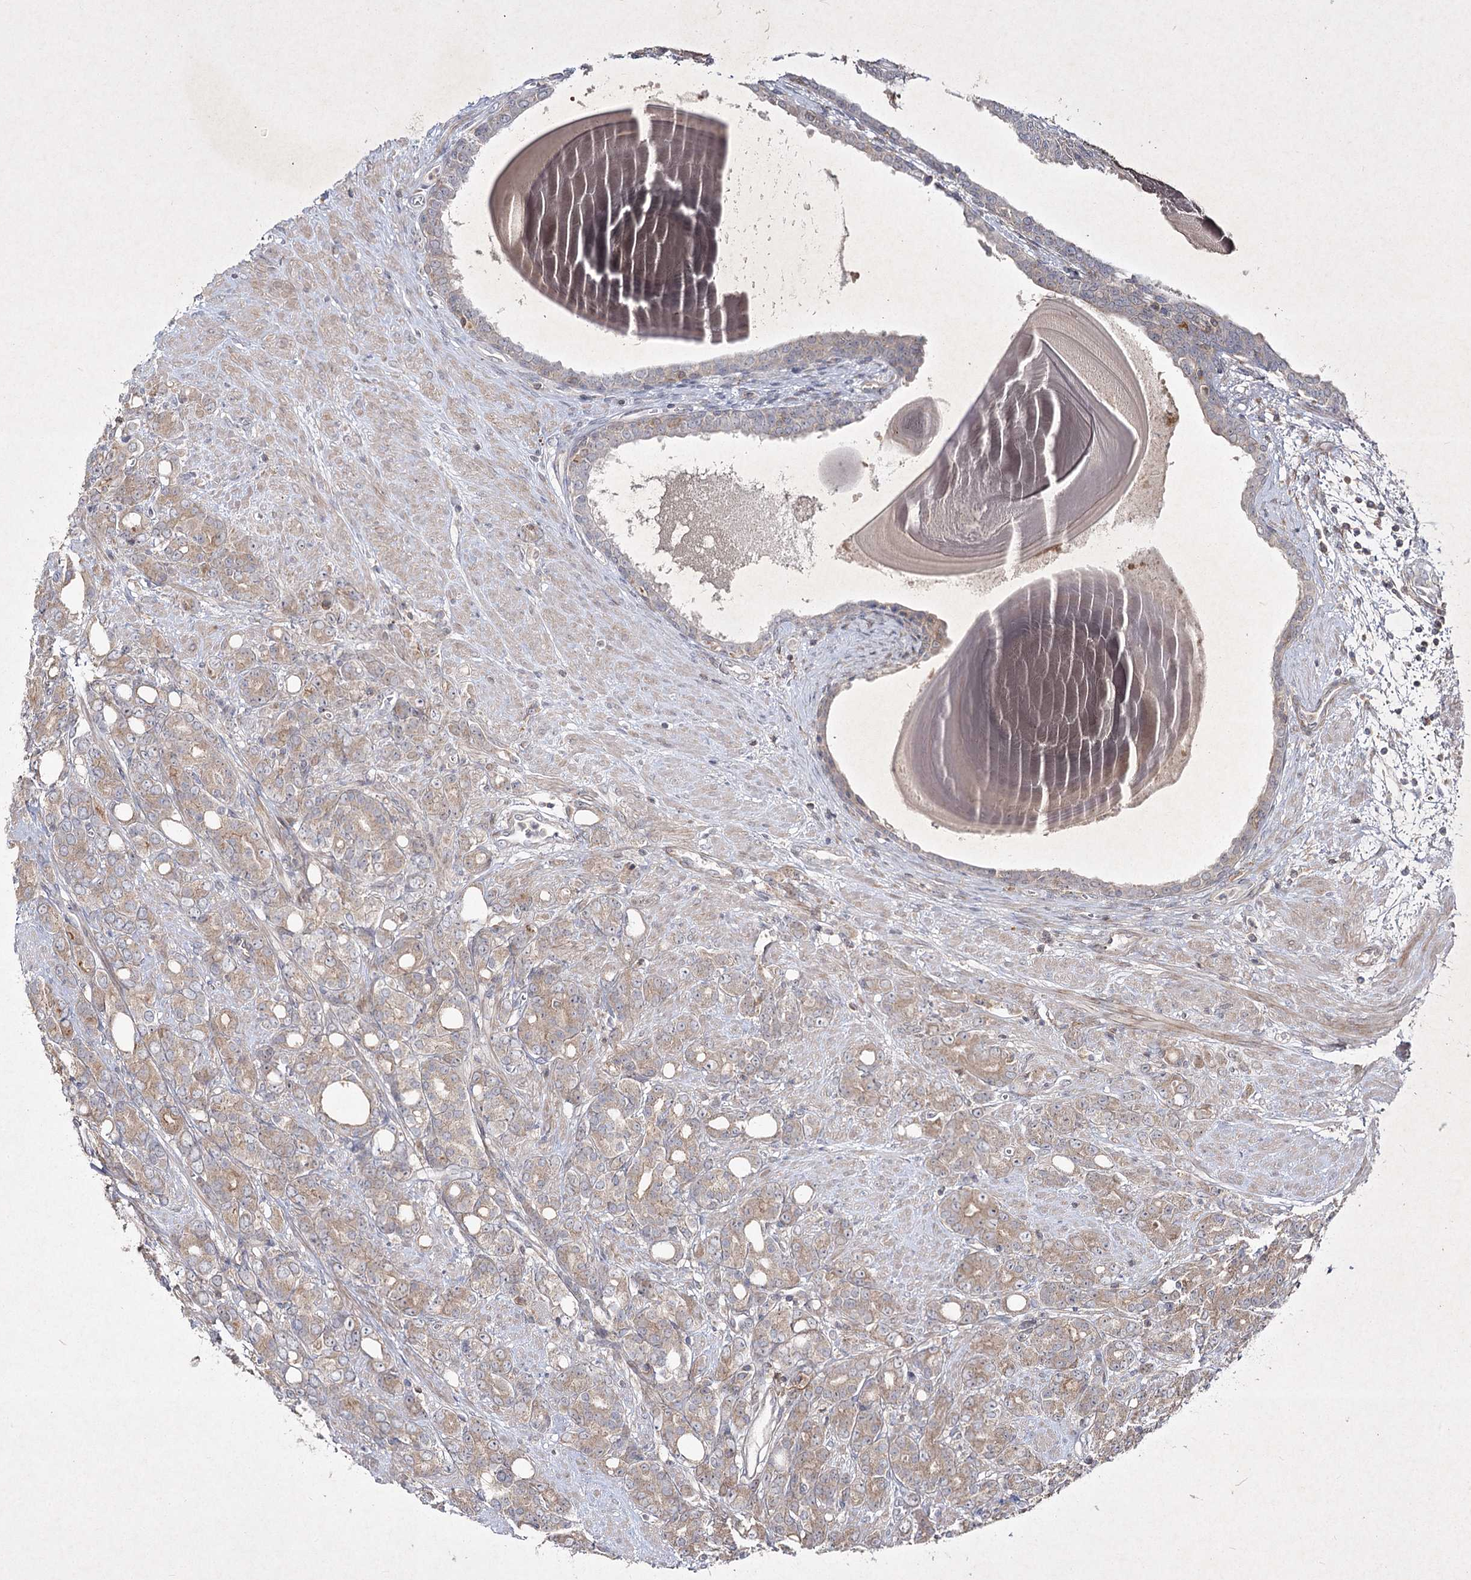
{"staining": {"intensity": "weak", "quantity": "25%-75%", "location": "cytoplasmic/membranous"}, "tissue": "prostate cancer", "cell_type": "Tumor cells", "image_type": "cancer", "snomed": [{"axis": "morphology", "description": "Adenocarcinoma, High grade"}, {"axis": "topography", "description": "Prostate"}], "caption": "There is low levels of weak cytoplasmic/membranous positivity in tumor cells of prostate high-grade adenocarcinoma, as demonstrated by immunohistochemical staining (brown color).", "gene": "CIB2", "patient": {"sex": "male", "age": 62}}